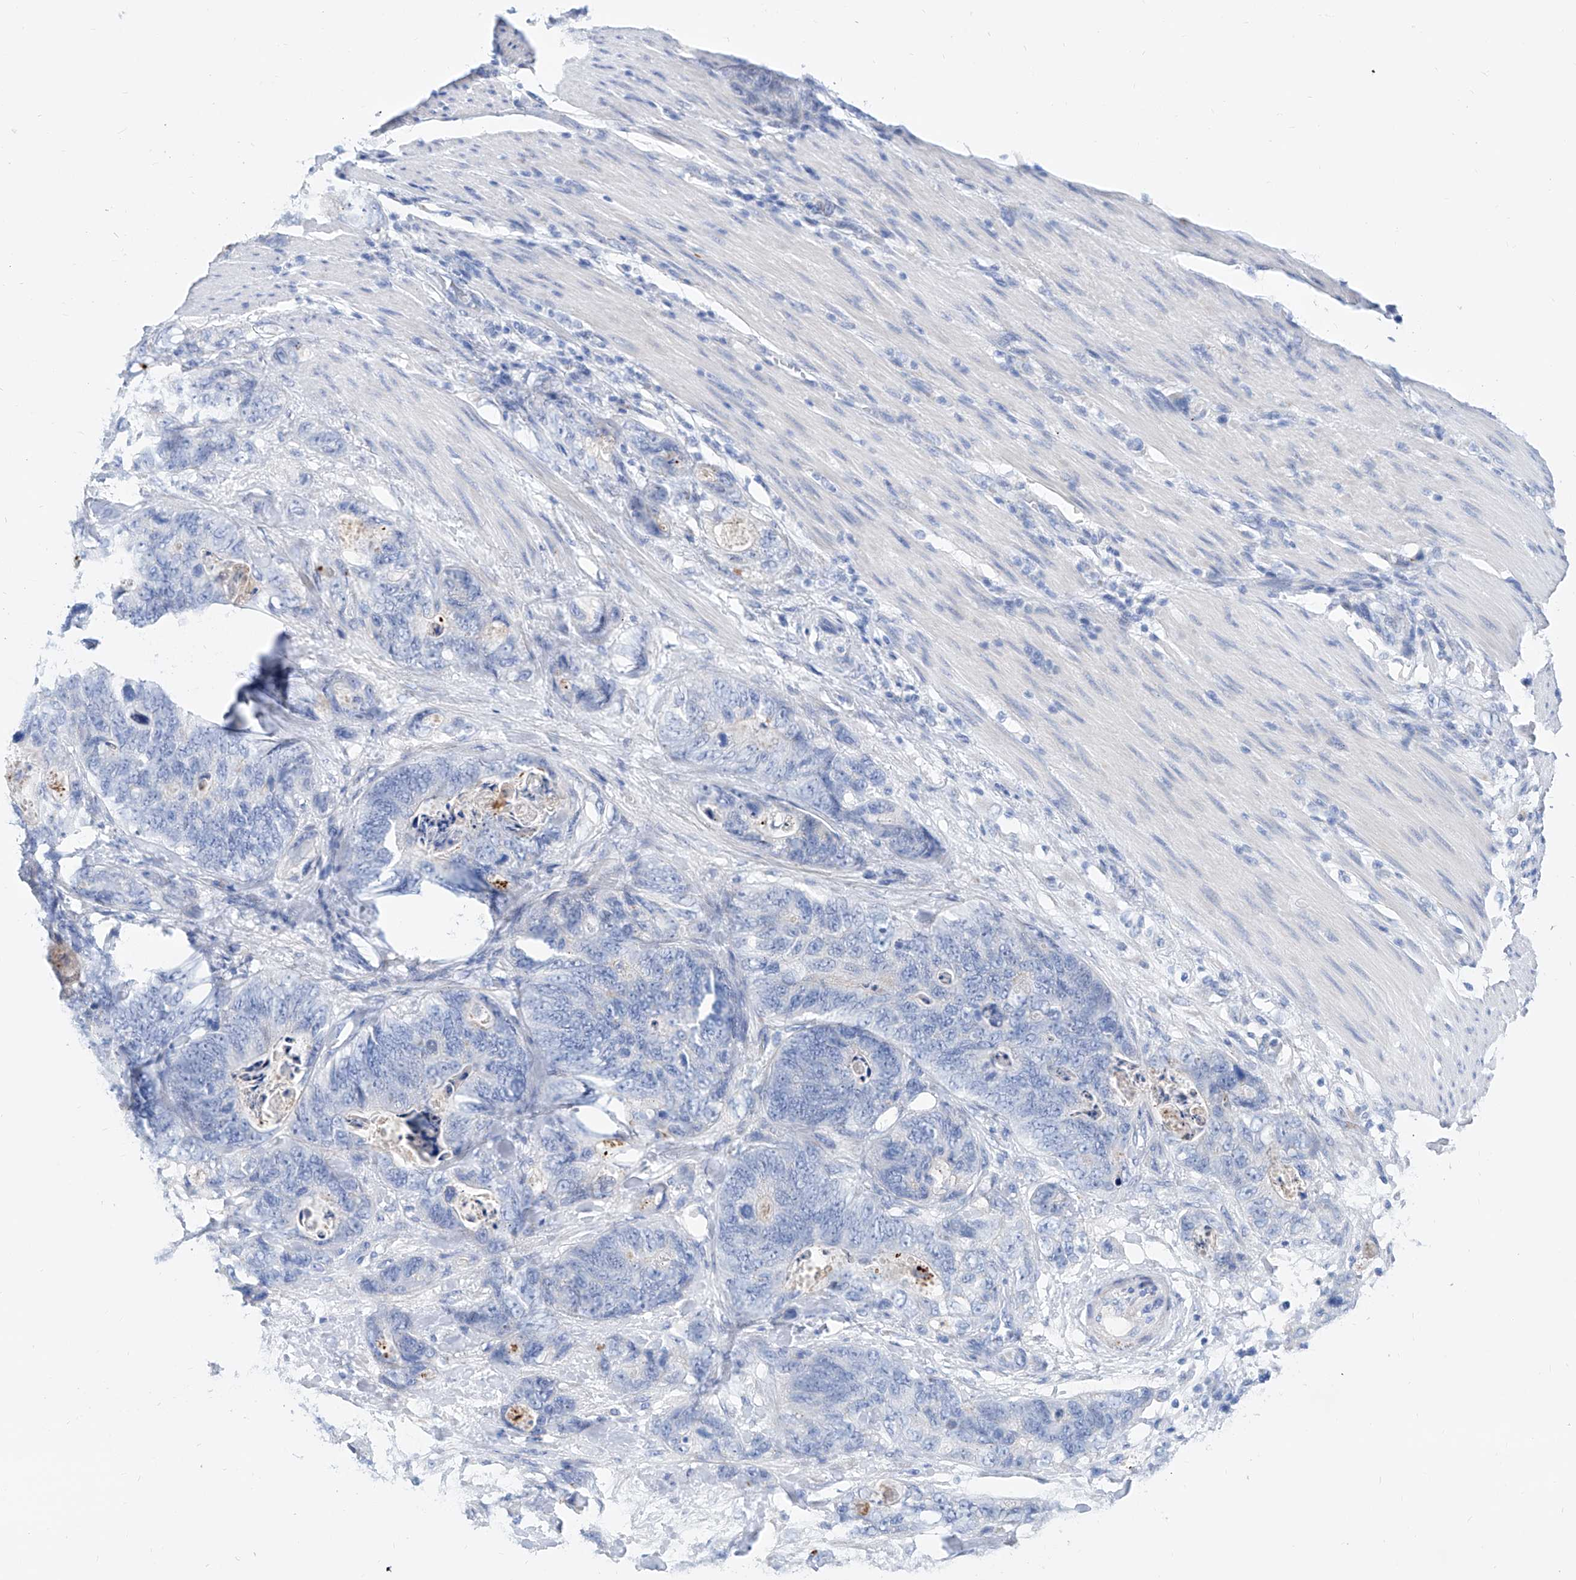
{"staining": {"intensity": "negative", "quantity": "none", "location": "none"}, "tissue": "stomach cancer", "cell_type": "Tumor cells", "image_type": "cancer", "snomed": [{"axis": "morphology", "description": "Normal tissue, NOS"}, {"axis": "morphology", "description": "Adenocarcinoma, NOS"}, {"axis": "topography", "description": "Stomach"}], "caption": "An IHC histopathology image of stomach adenocarcinoma is shown. There is no staining in tumor cells of stomach adenocarcinoma.", "gene": "SLC25A29", "patient": {"sex": "female", "age": 89}}